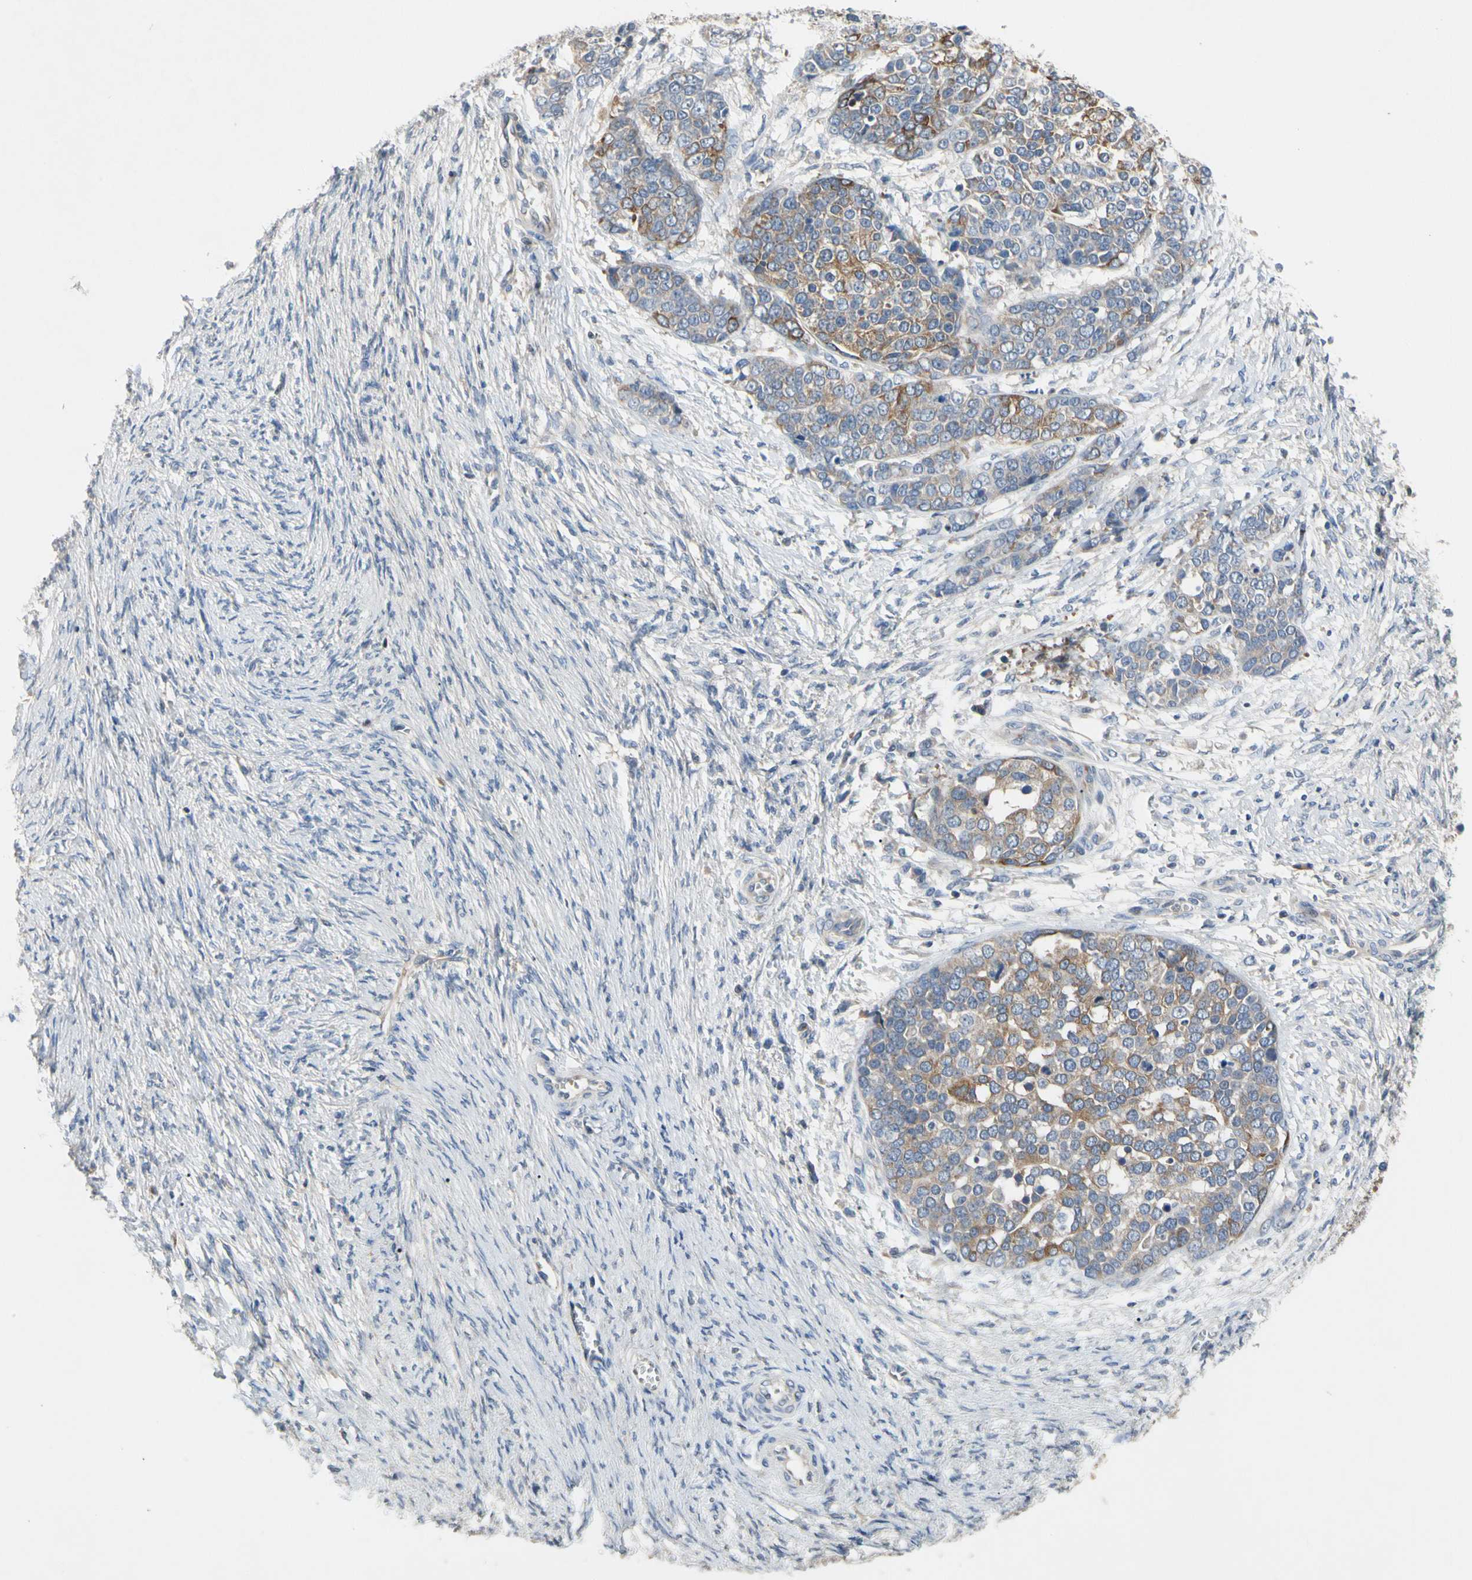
{"staining": {"intensity": "weak", "quantity": "25%-75%", "location": "cytoplasmic/membranous"}, "tissue": "ovarian cancer", "cell_type": "Tumor cells", "image_type": "cancer", "snomed": [{"axis": "morphology", "description": "Cystadenocarcinoma, serous, NOS"}, {"axis": "topography", "description": "Ovary"}], "caption": "Protein staining shows weak cytoplasmic/membranous staining in about 25%-75% of tumor cells in ovarian serous cystadenocarcinoma.", "gene": "GAS6", "patient": {"sex": "female", "age": 44}}